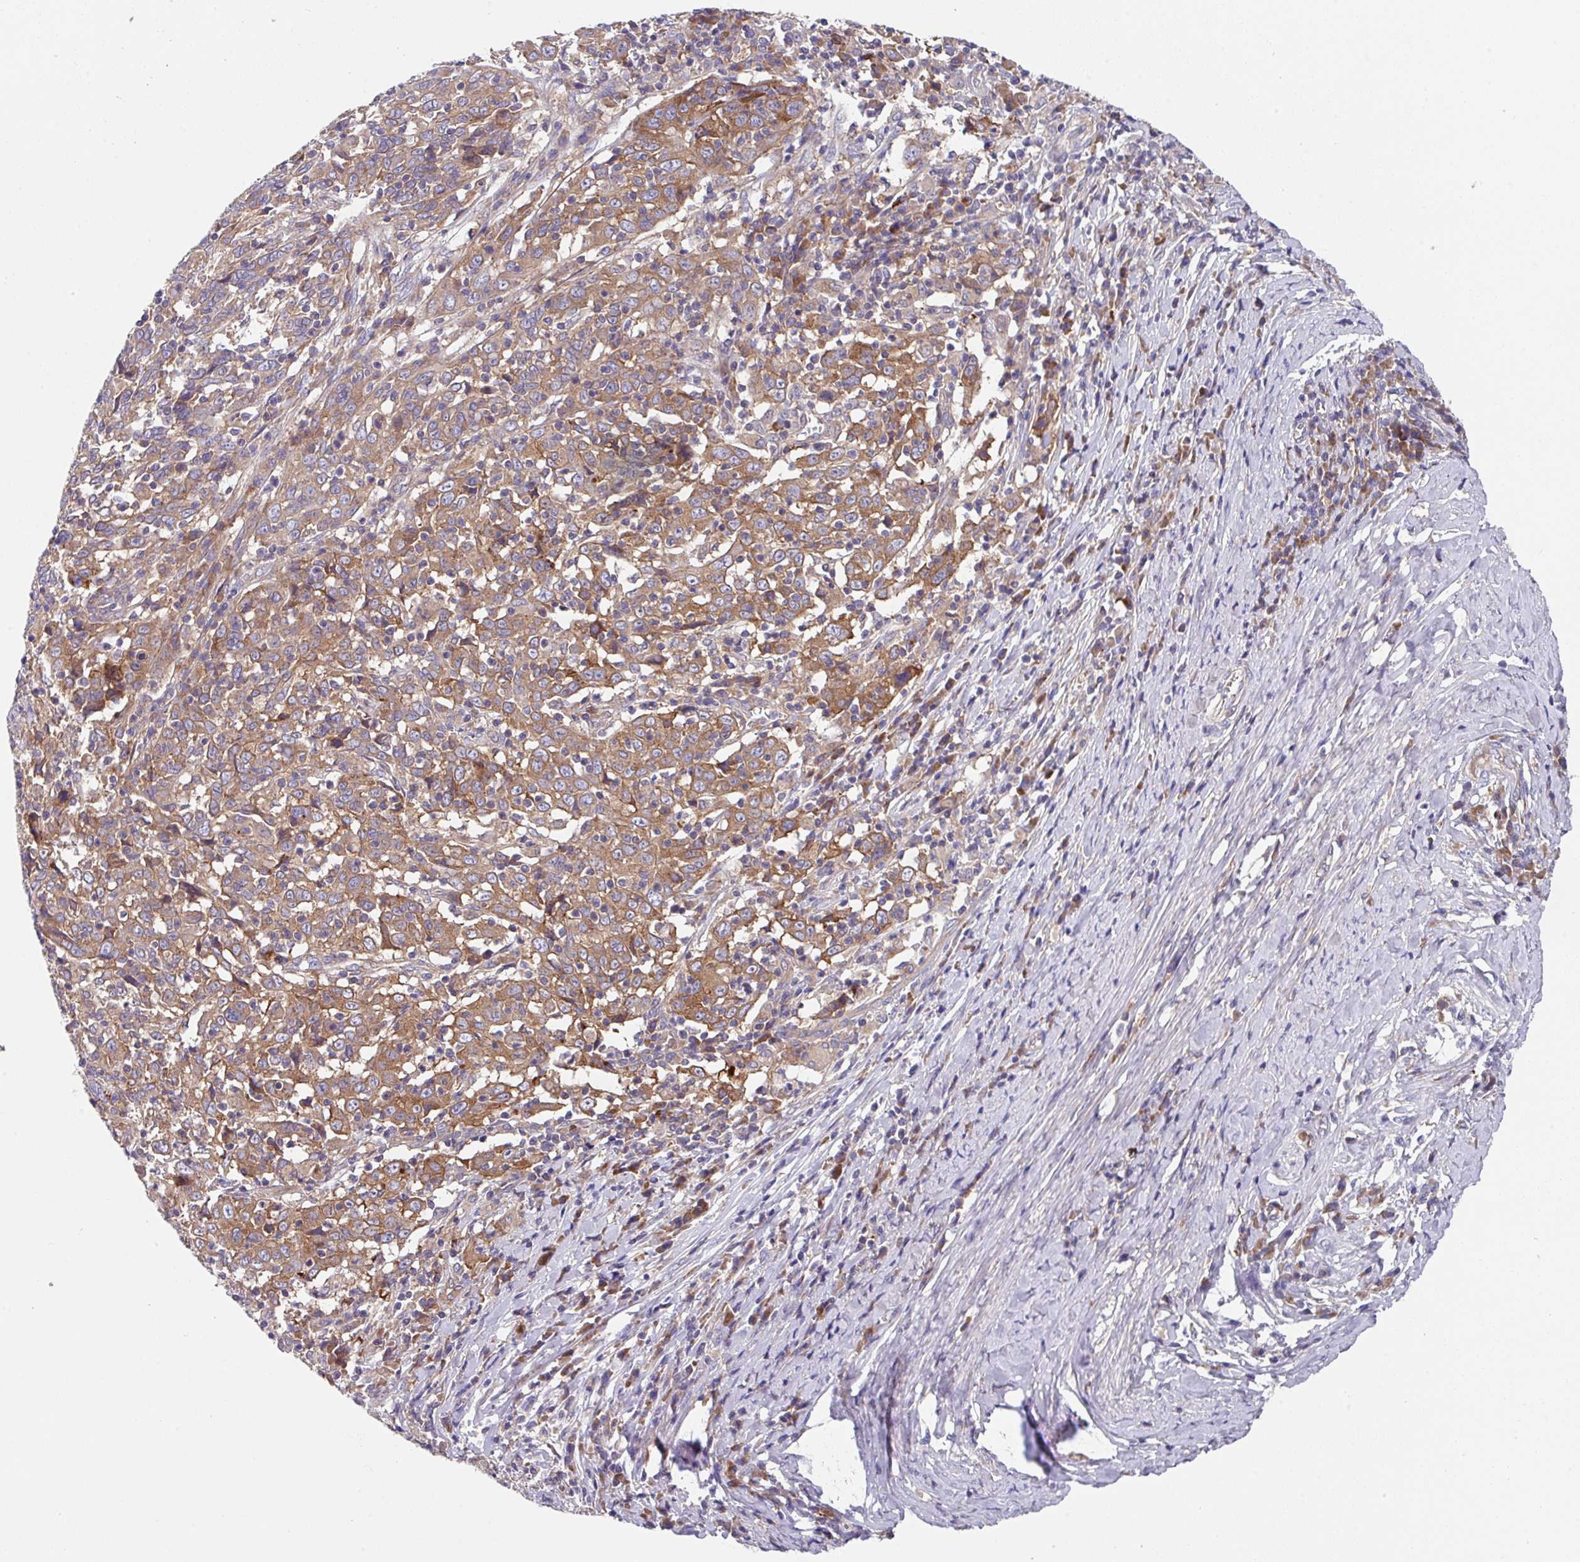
{"staining": {"intensity": "moderate", "quantity": ">75%", "location": "cytoplasmic/membranous"}, "tissue": "cervical cancer", "cell_type": "Tumor cells", "image_type": "cancer", "snomed": [{"axis": "morphology", "description": "Squamous cell carcinoma, NOS"}, {"axis": "topography", "description": "Cervix"}], "caption": "An image of cervical cancer stained for a protein exhibits moderate cytoplasmic/membranous brown staining in tumor cells.", "gene": "EIF4B", "patient": {"sex": "female", "age": 46}}